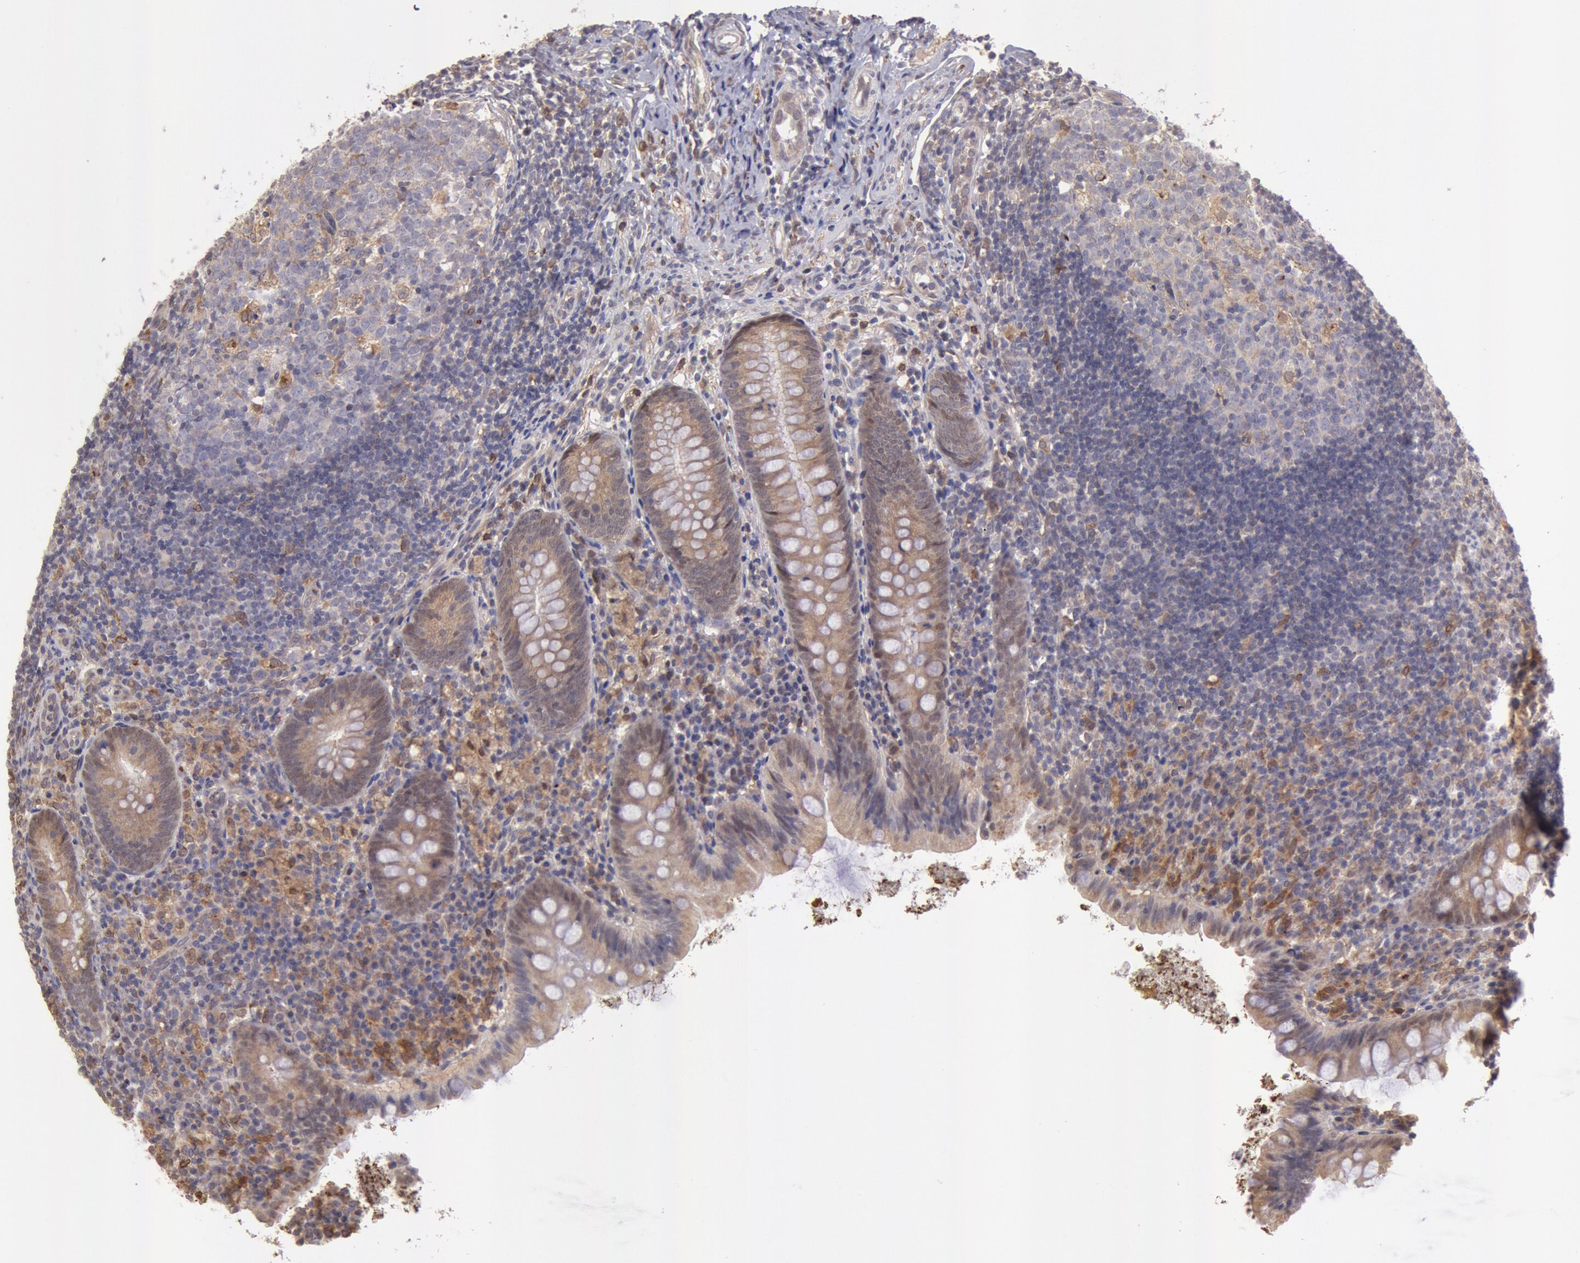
{"staining": {"intensity": "moderate", "quantity": ">75%", "location": "cytoplasmic/membranous,nuclear"}, "tissue": "appendix", "cell_type": "Glandular cells", "image_type": "normal", "snomed": [{"axis": "morphology", "description": "Normal tissue, NOS"}, {"axis": "topography", "description": "Appendix"}], "caption": "This image demonstrates IHC staining of benign appendix, with medium moderate cytoplasmic/membranous,nuclear staining in about >75% of glandular cells.", "gene": "COMT", "patient": {"sex": "female", "age": 9}}